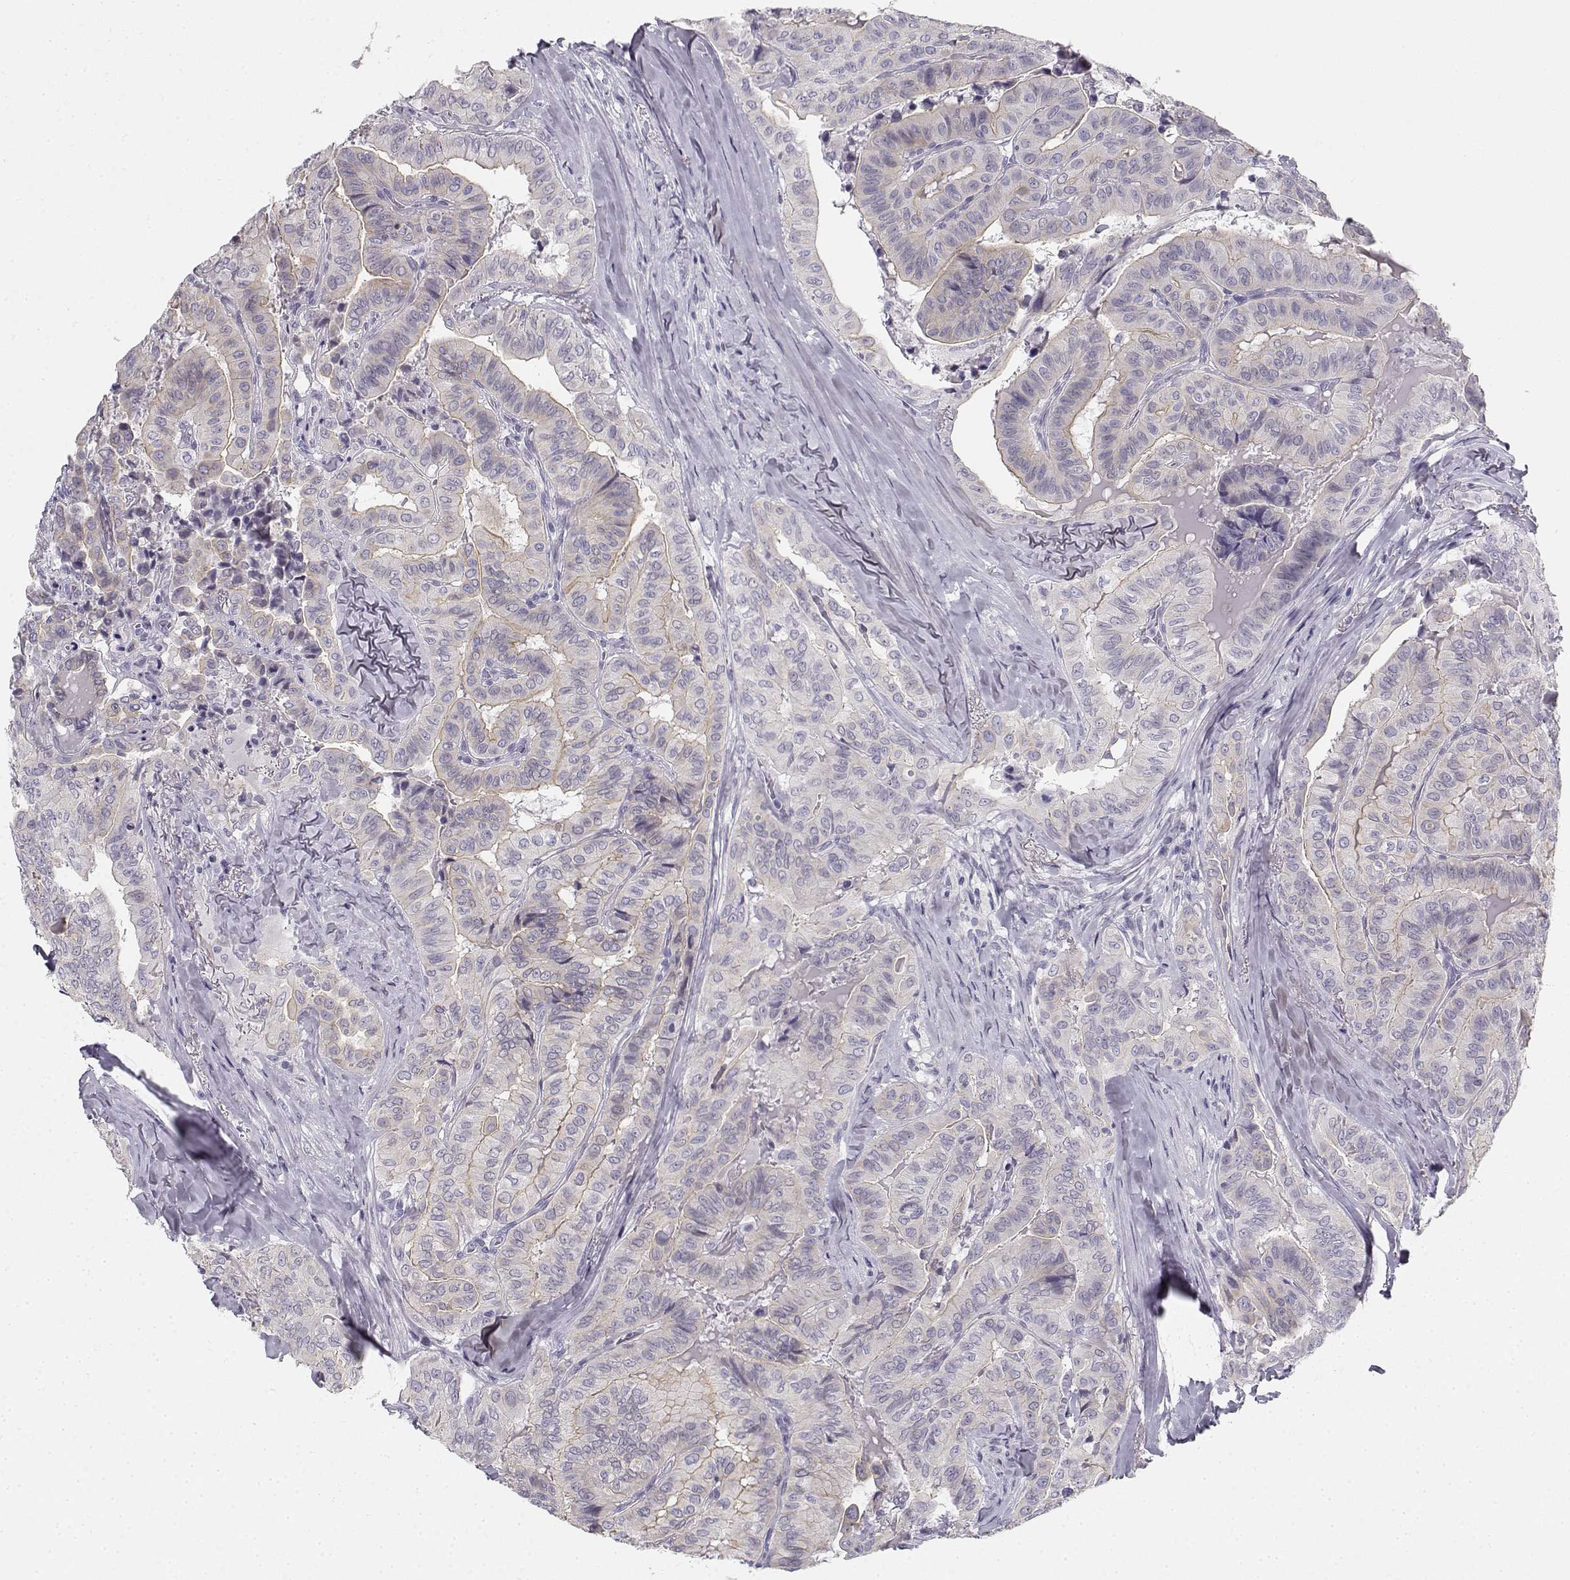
{"staining": {"intensity": "negative", "quantity": "none", "location": "none"}, "tissue": "thyroid cancer", "cell_type": "Tumor cells", "image_type": "cancer", "snomed": [{"axis": "morphology", "description": "Papillary adenocarcinoma, NOS"}, {"axis": "topography", "description": "Thyroid gland"}], "caption": "This is a image of IHC staining of thyroid papillary adenocarcinoma, which shows no expression in tumor cells.", "gene": "CREB3L3", "patient": {"sex": "female", "age": 68}}